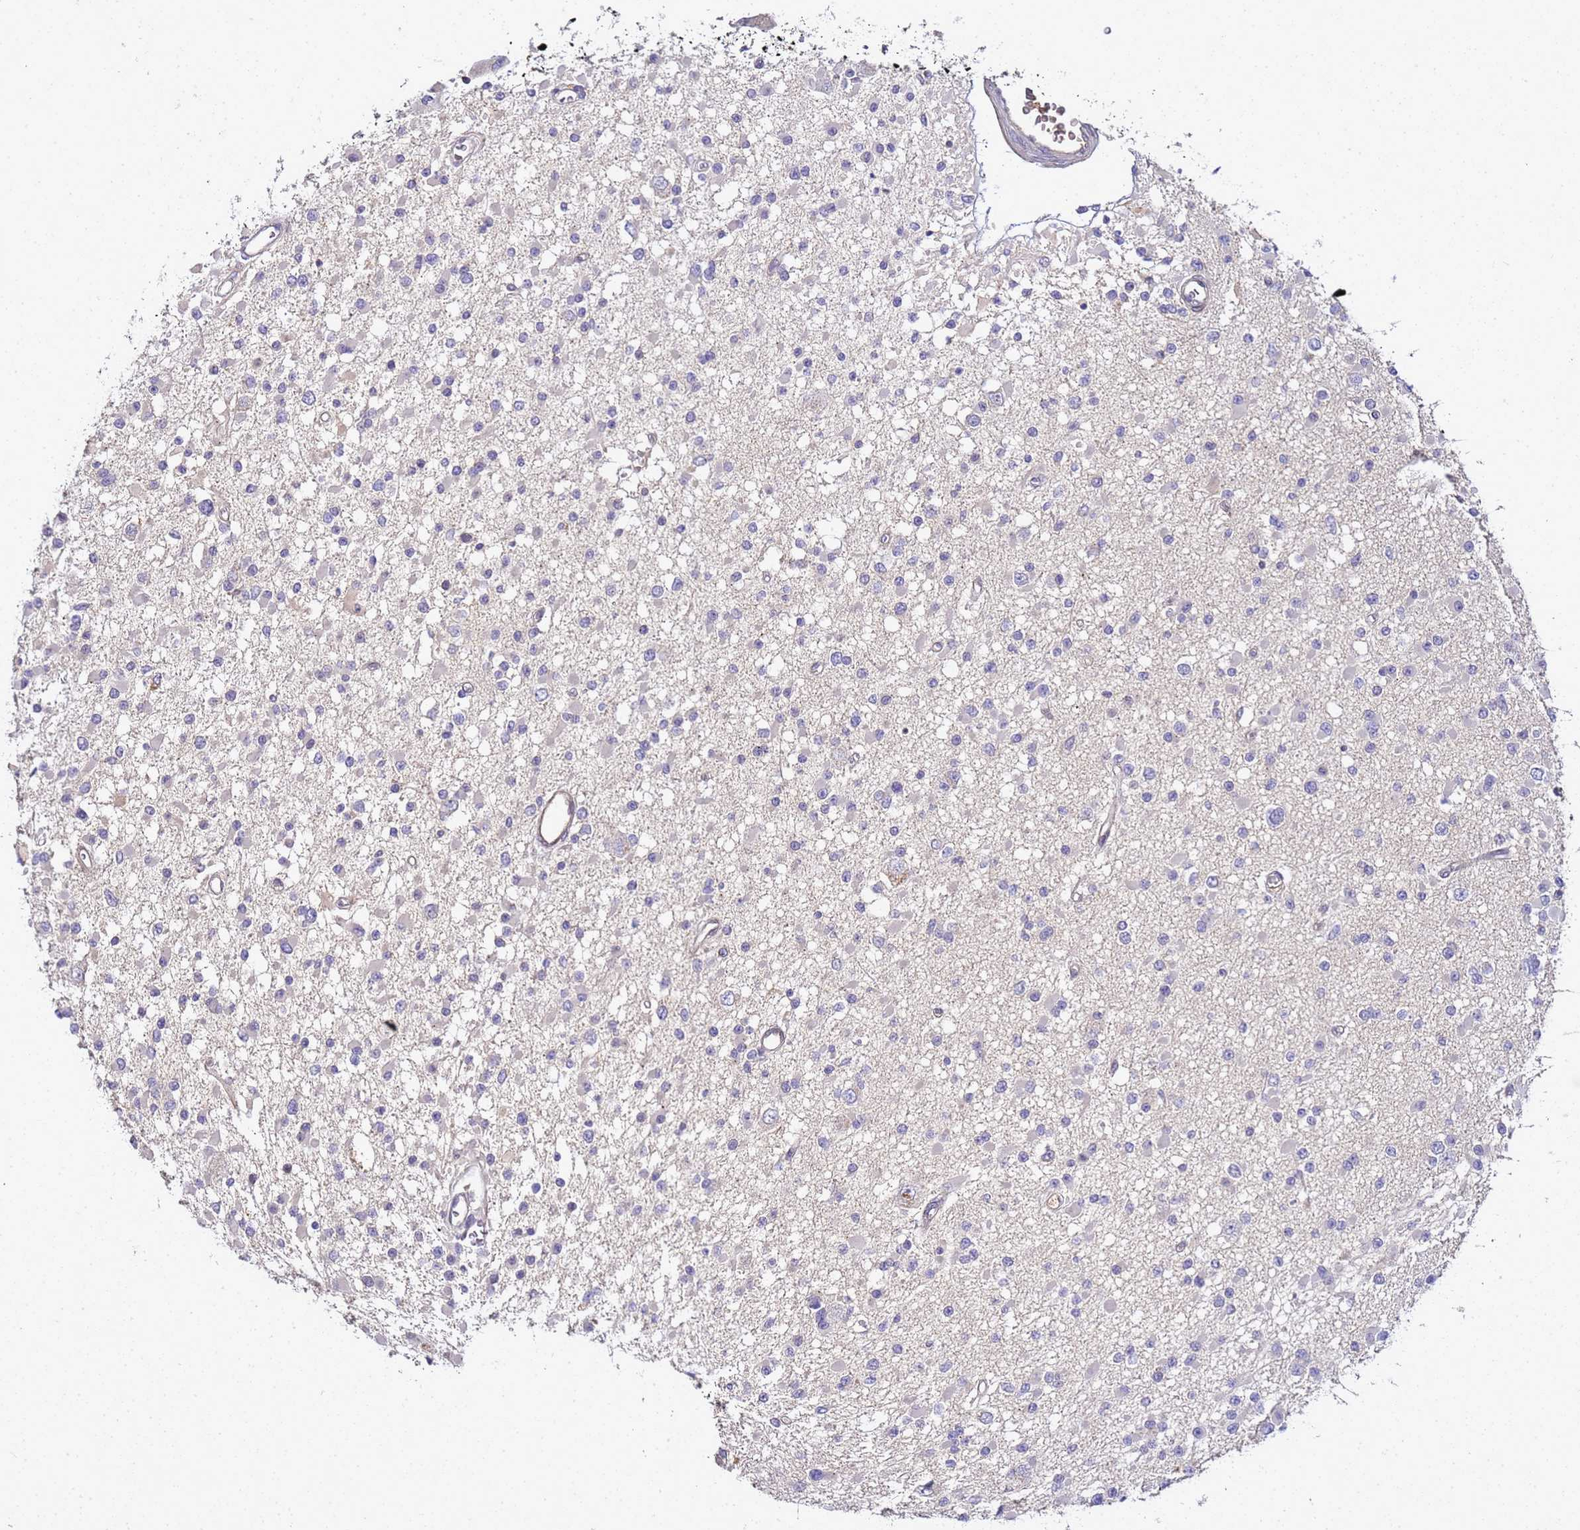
{"staining": {"intensity": "negative", "quantity": "none", "location": "none"}, "tissue": "glioma", "cell_type": "Tumor cells", "image_type": "cancer", "snomed": [{"axis": "morphology", "description": "Glioma, malignant, Low grade"}, {"axis": "topography", "description": "Brain"}], "caption": "Human low-grade glioma (malignant) stained for a protein using immunohistochemistry (IHC) reveals no staining in tumor cells.", "gene": "TBCD", "patient": {"sex": "female", "age": 22}}